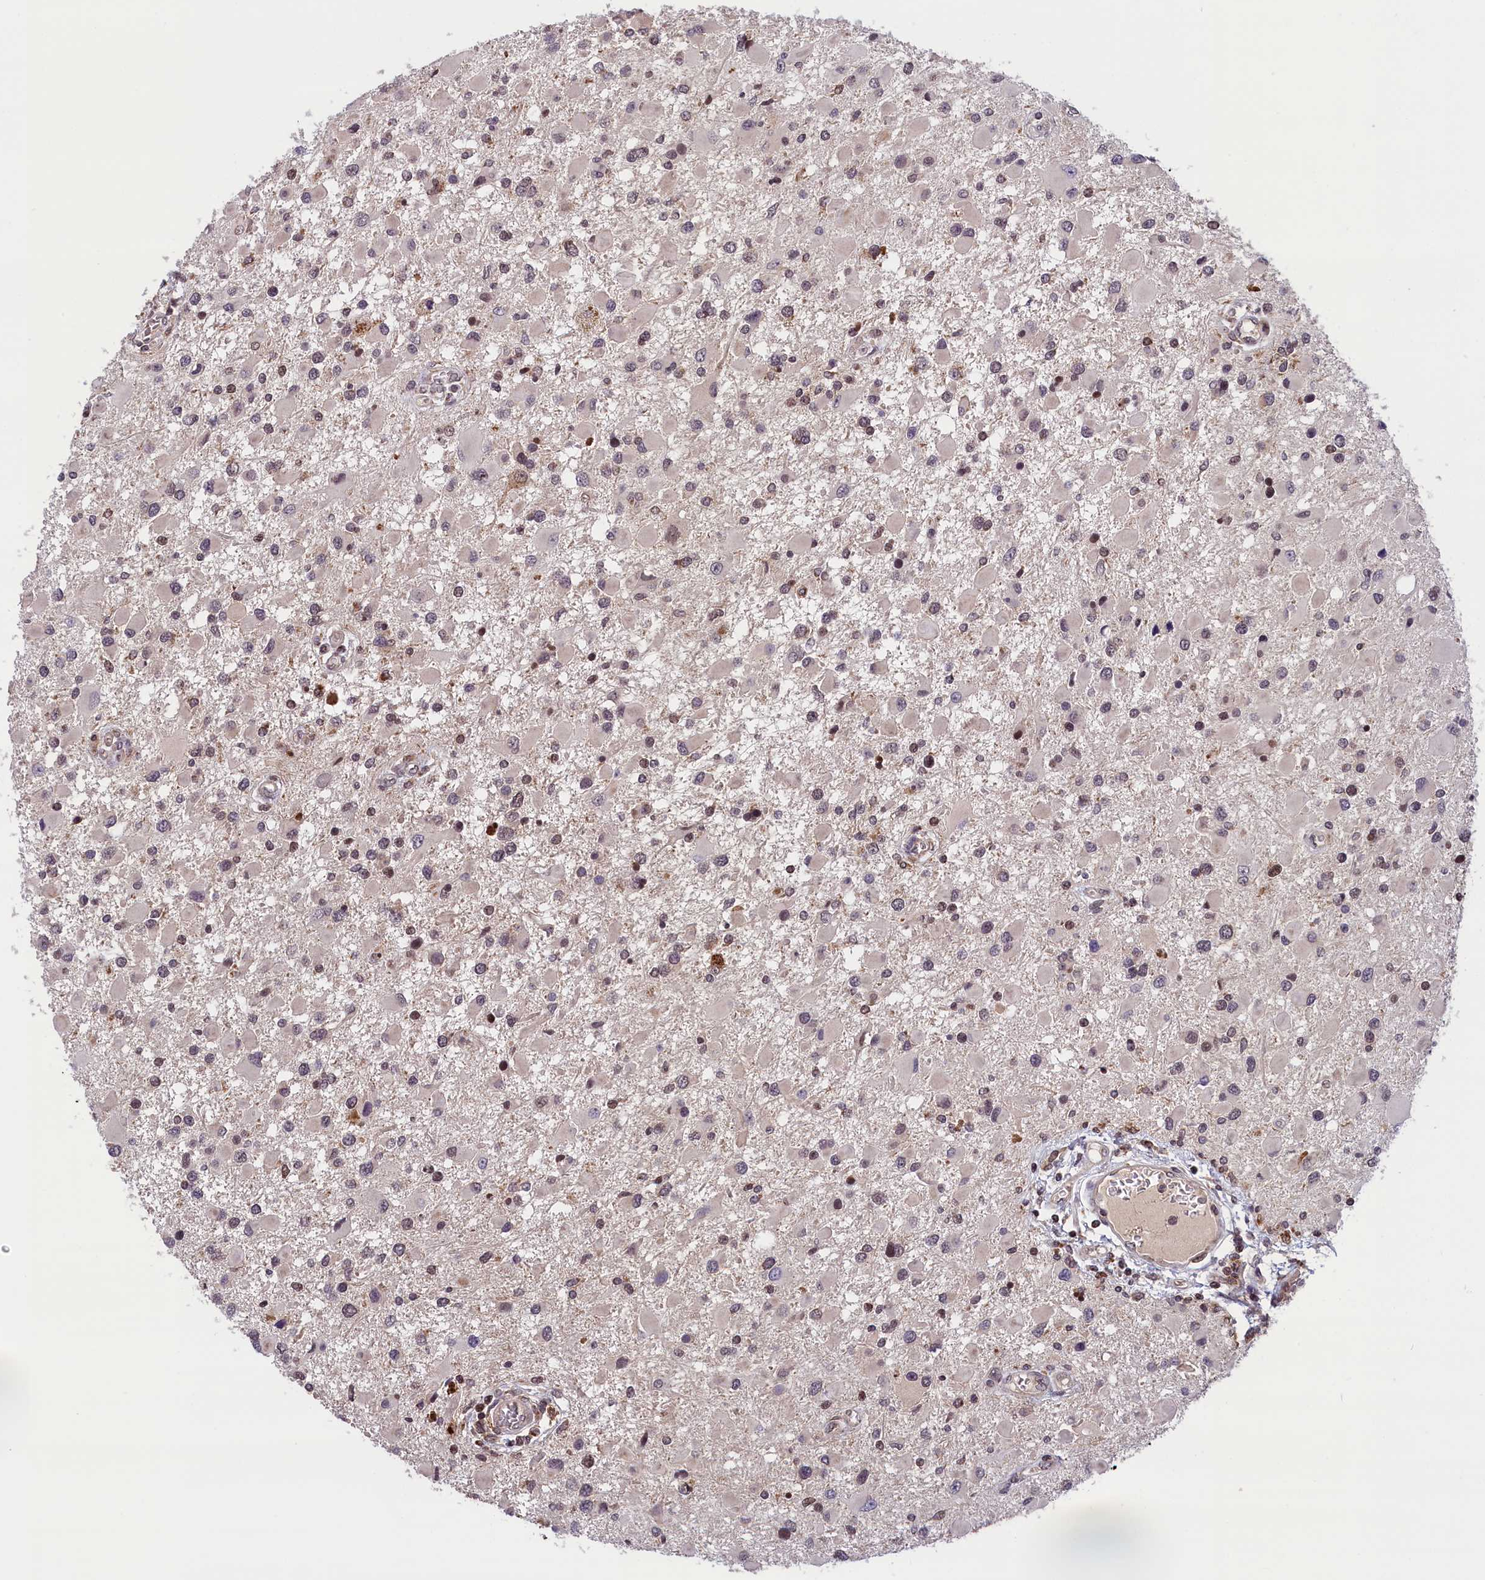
{"staining": {"intensity": "moderate", "quantity": "<25%", "location": "nuclear"}, "tissue": "glioma", "cell_type": "Tumor cells", "image_type": "cancer", "snomed": [{"axis": "morphology", "description": "Glioma, malignant, High grade"}, {"axis": "topography", "description": "Brain"}], "caption": "Malignant glioma (high-grade) was stained to show a protein in brown. There is low levels of moderate nuclear staining in approximately <25% of tumor cells. The protein is stained brown, and the nuclei are stained in blue (DAB IHC with brightfield microscopy, high magnification).", "gene": "KCNK6", "patient": {"sex": "male", "age": 53}}